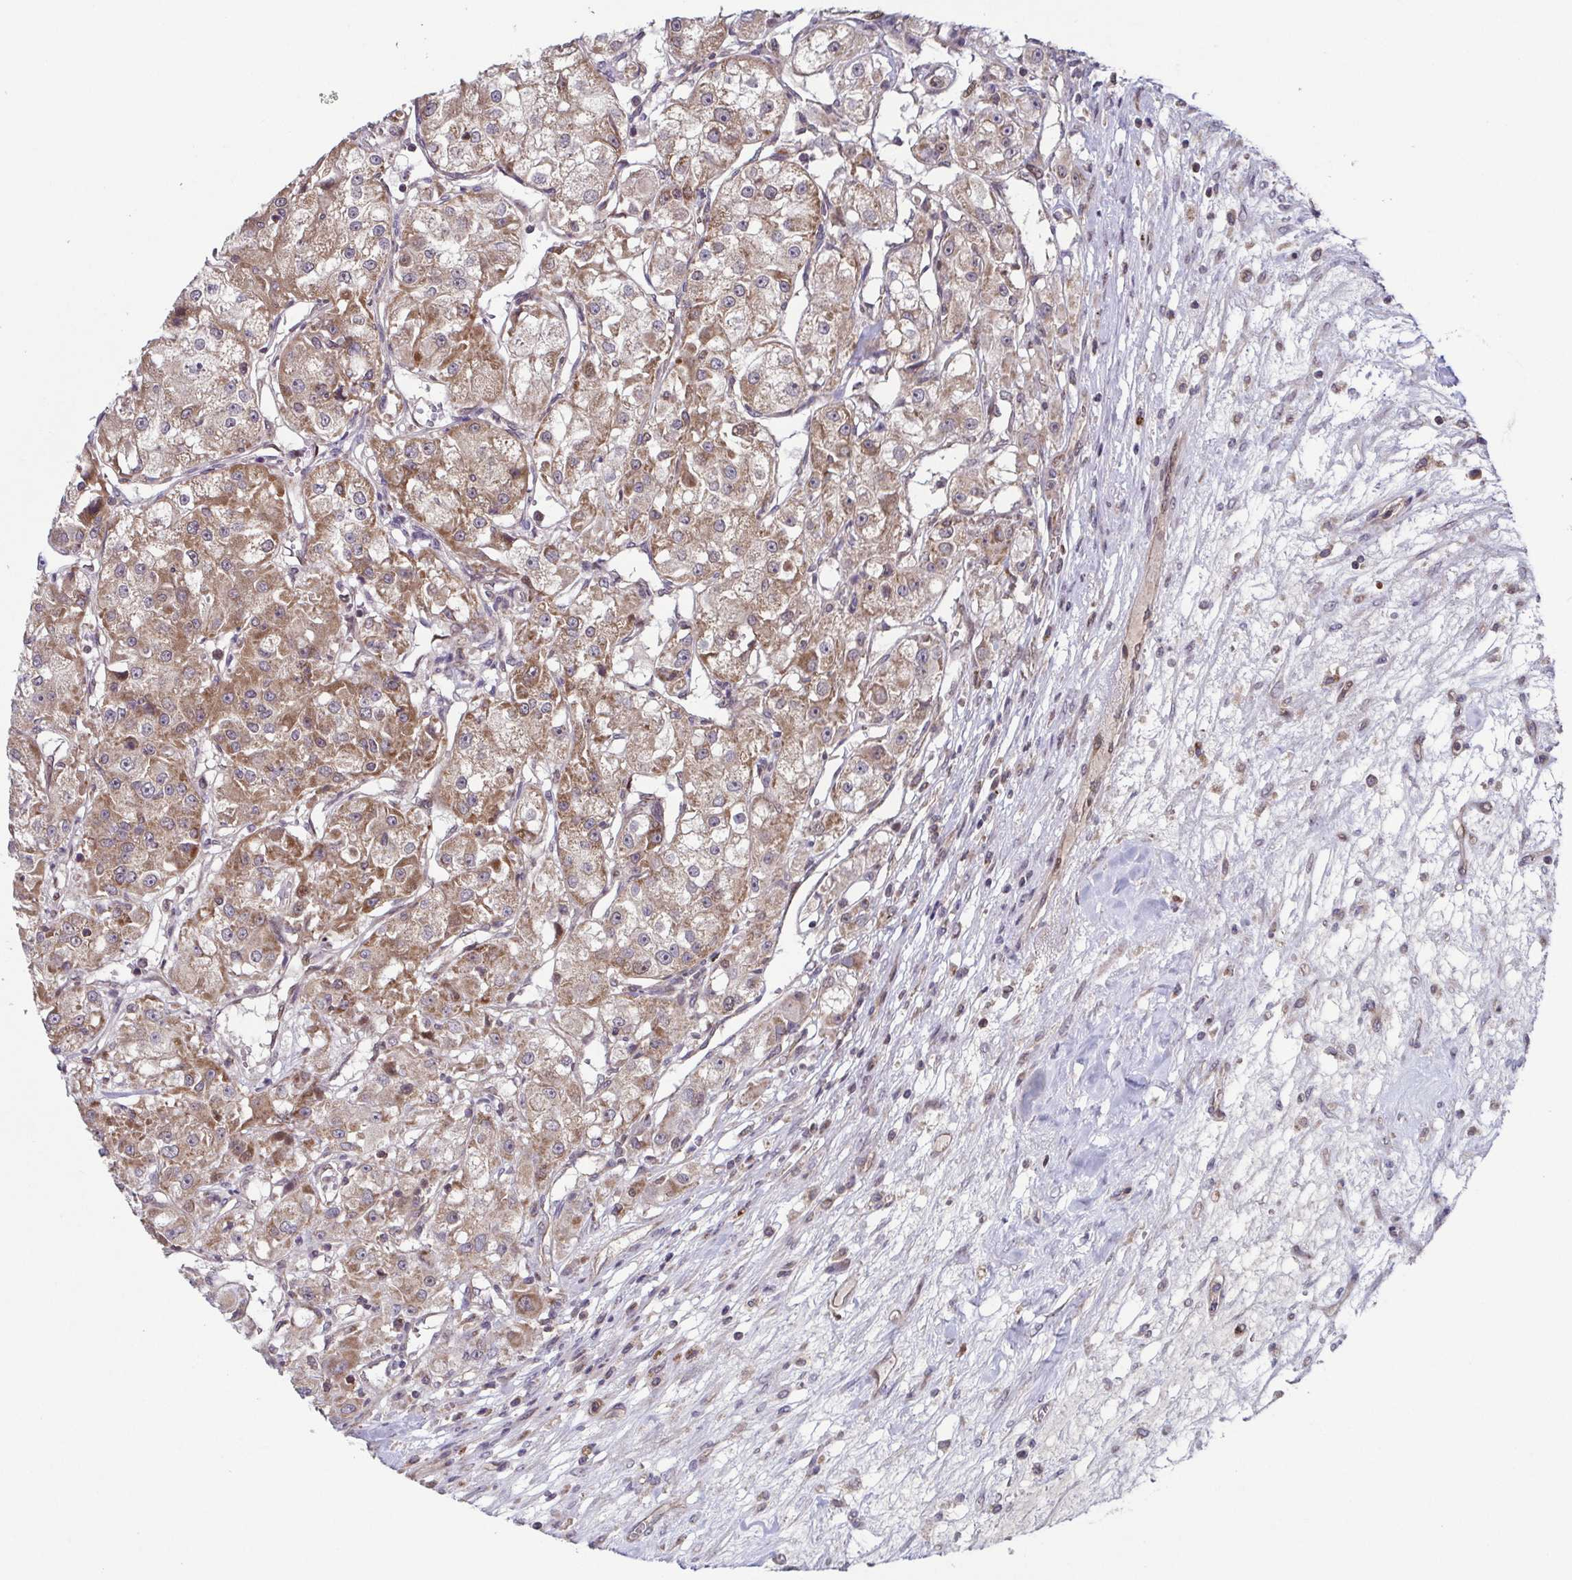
{"staining": {"intensity": "moderate", "quantity": ">75%", "location": "cytoplasmic/membranous"}, "tissue": "renal cancer", "cell_type": "Tumor cells", "image_type": "cancer", "snomed": [{"axis": "morphology", "description": "Adenocarcinoma, NOS"}, {"axis": "topography", "description": "Kidney"}], "caption": "Immunohistochemistry of renal cancer shows medium levels of moderate cytoplasmic/membranous expression in approximately >75% of tumor cells. Nuclei are stained in blue.", "gene": "TTC19", "patient": {"sex": "female", "age": 63}}